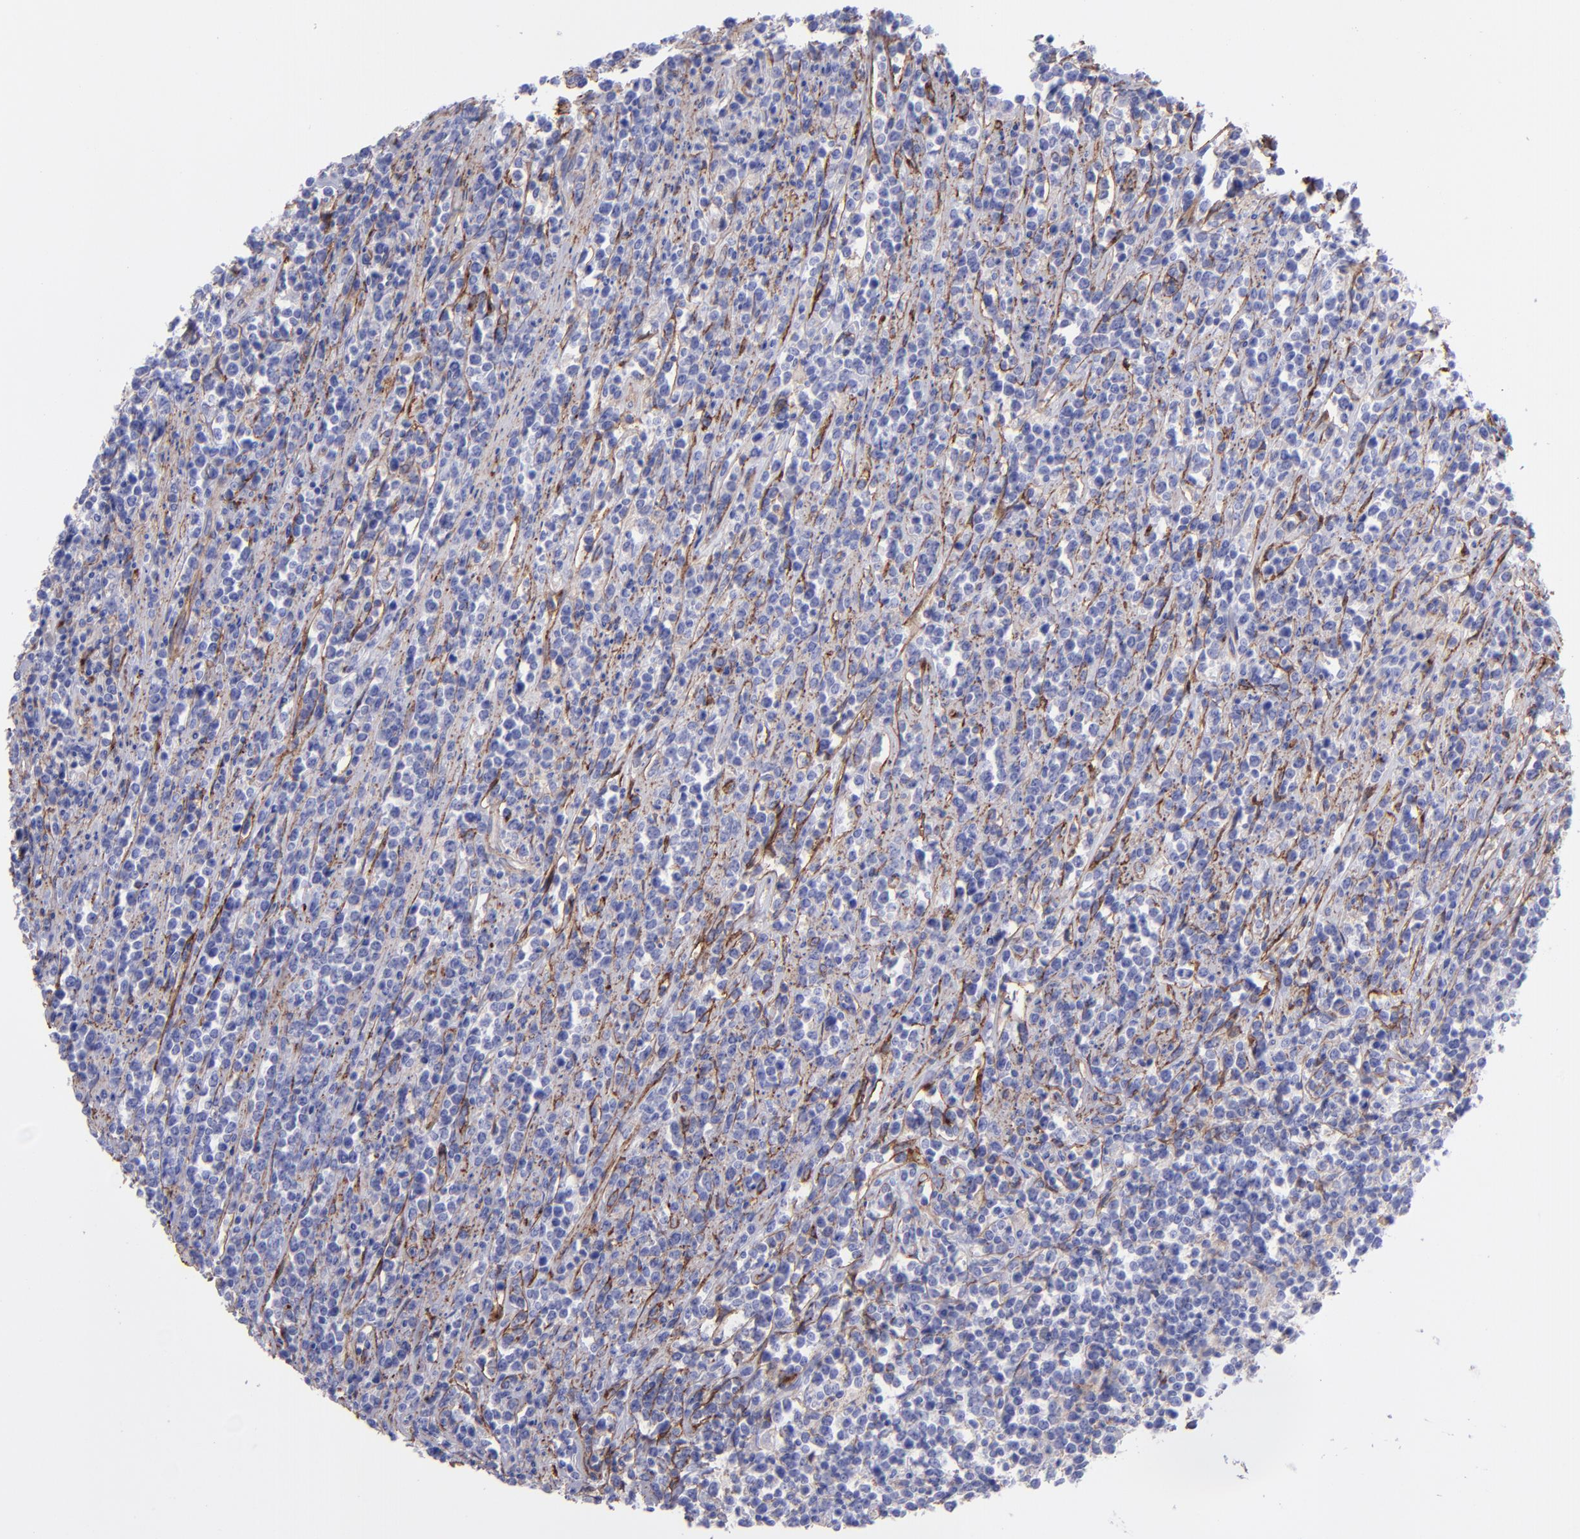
{"staining": {"intensity": "negative", "quantity": "none", "location": "none"}, "tissue": "lymphoma", "cell_type": "Tumor cells", "image_type": "cancer", "snomed": [{"axis": "morphology", "description": "Malignant lymphoma, non-Hodgkin's type, High grade"}, {"axis": "topography", "description": "Small intestine"}, {"axis": "topography", "description": "Colon"}], "caption": "Immunohistochemical staining of lymphoma shows no significant positivity in tumor cells.", "gene": "ITGAV", "patient": {"sex": "male", "age": 8}}